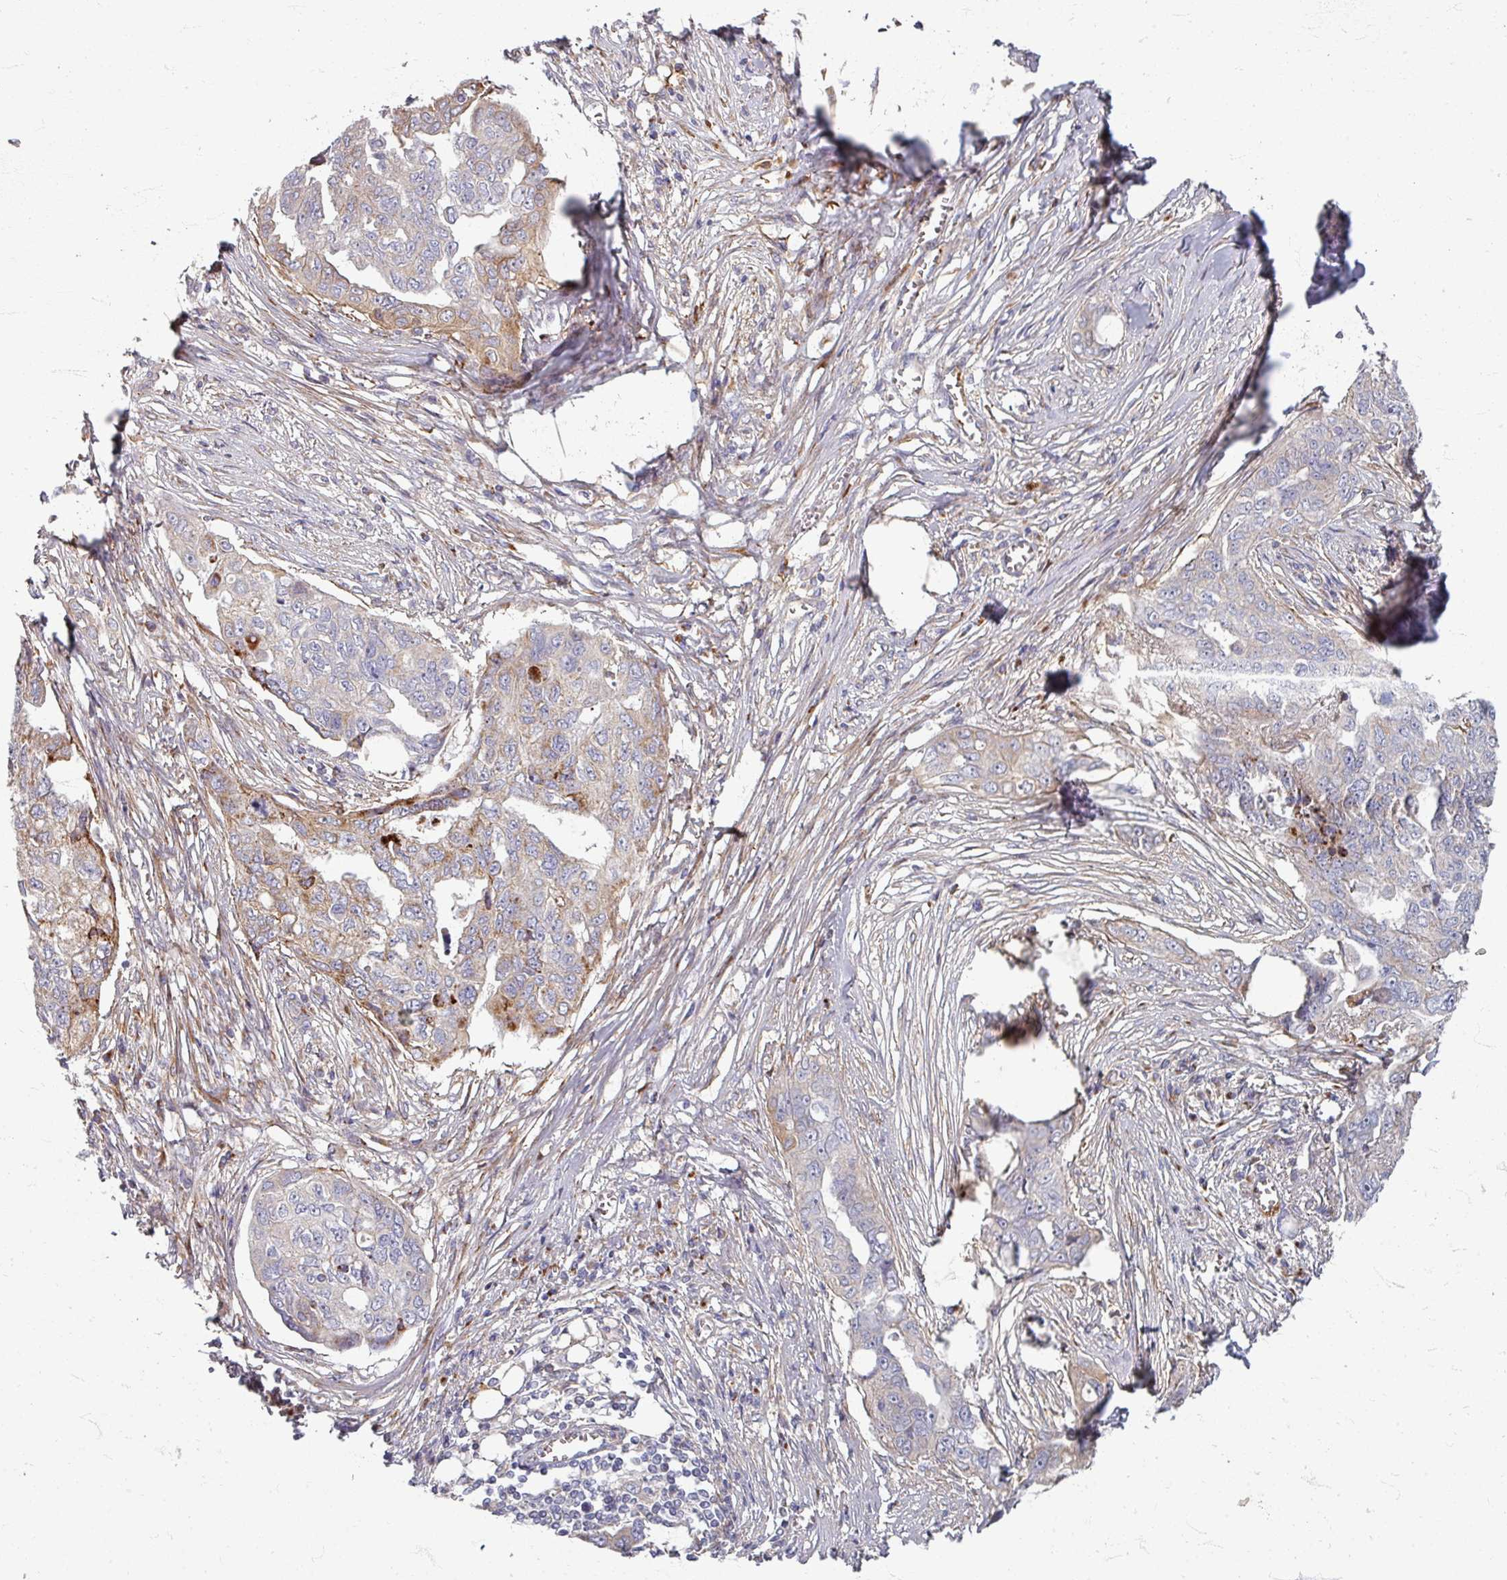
{"staining": {"intensity": "weak", "quantity": "<25%", "location": "cytoplasmic/membranous"}, "tissue": "ovarian cancer", "cell_type": "Tumor cells", "image_type": "cancer", "snomed": [{"axis": "morphology", "description": "Carcinoma, endometroid"}, {"axis": "topography", "description": "Ovary"}], "caption": "Tumor cells show no significant staining in ovarian cancer. (Stains: DAB (3,3'-diaminobenzidine) IHC with hematoxylin counter stain, Microscopy: brightfield microscopy at high magnification).", "gene": "GABARAPL1", "patient": {"sex": "female", "age": 70}}